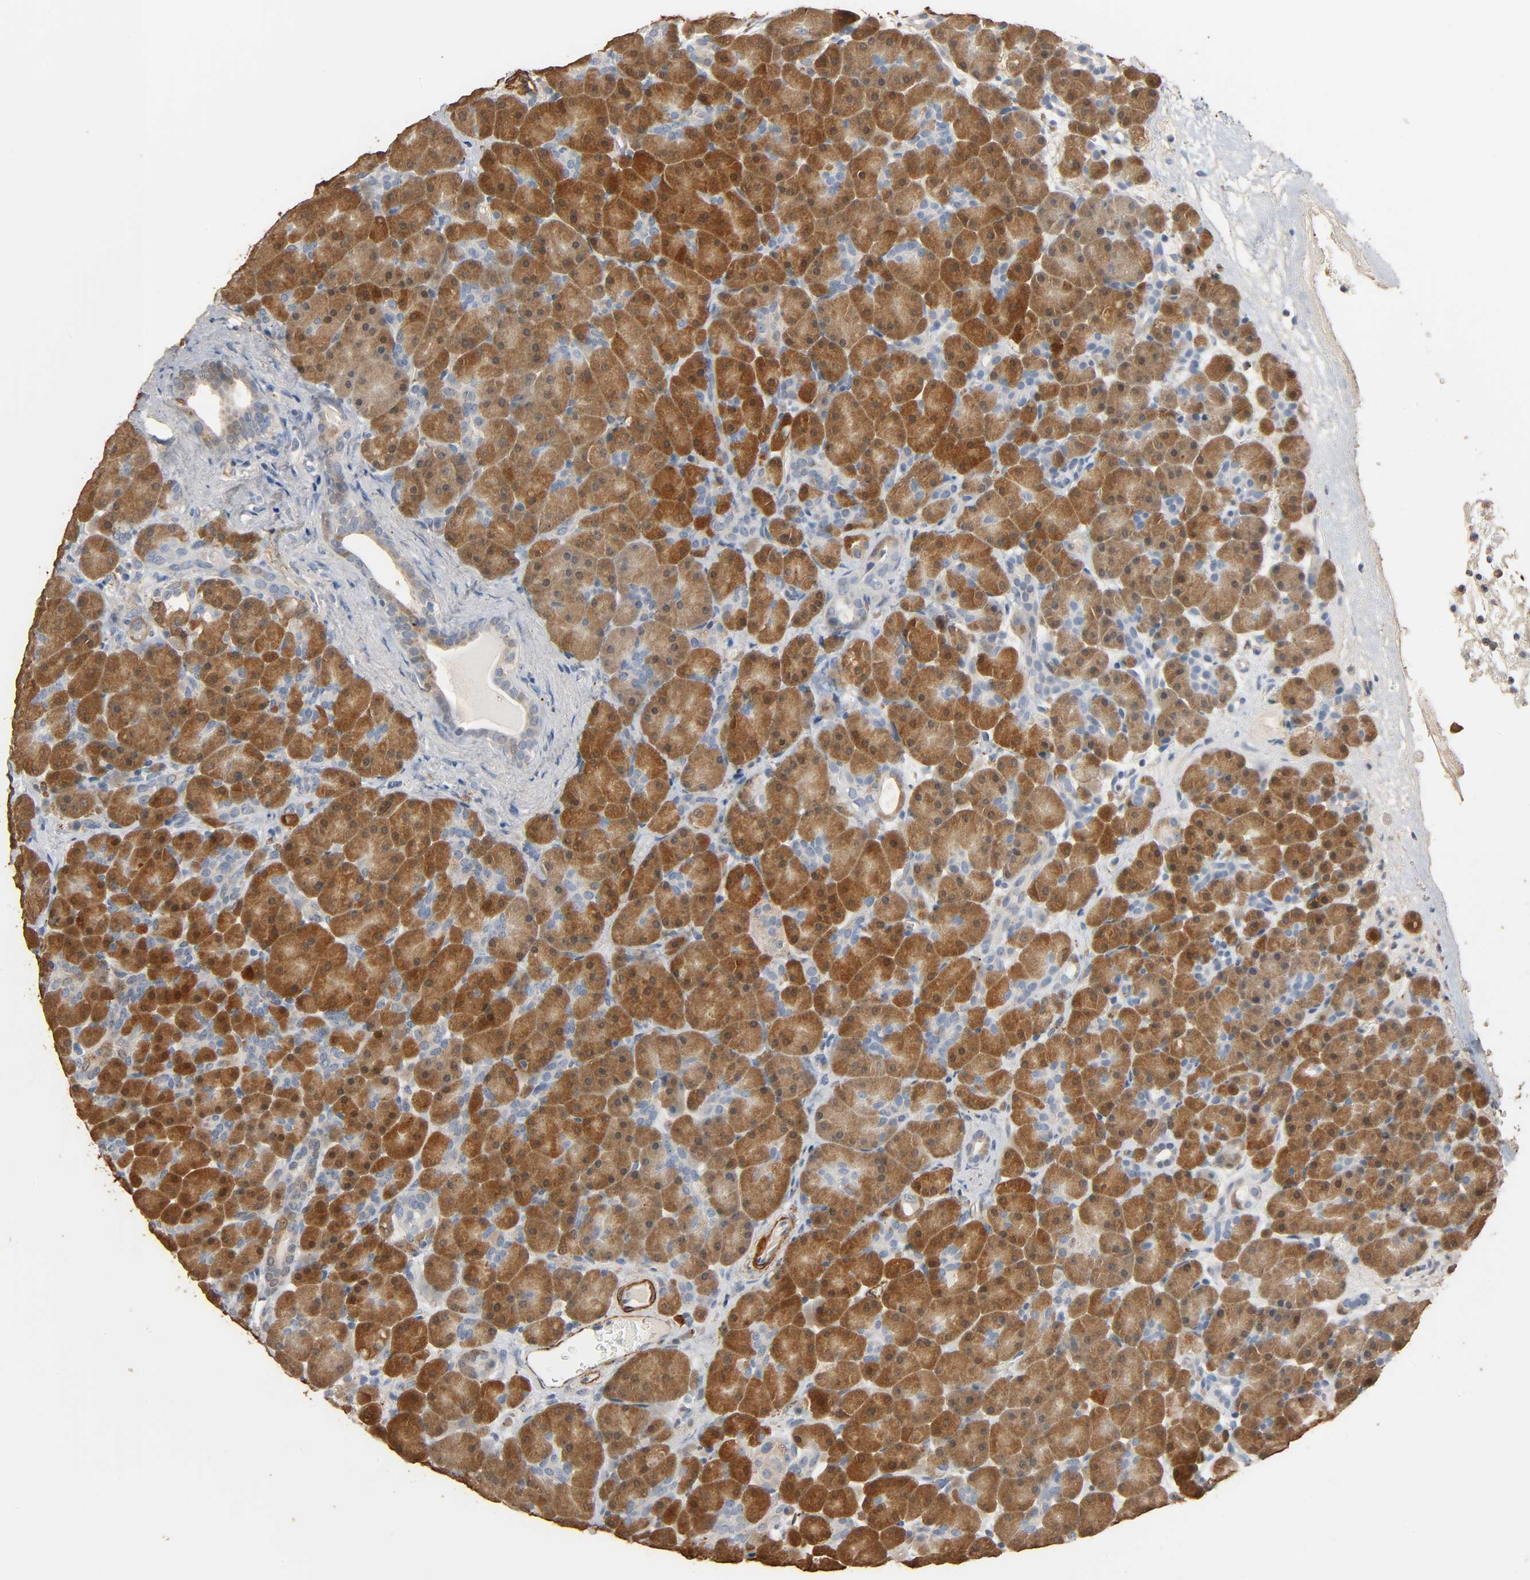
{"staining": {"intensity": "moderate", "quantity": ">75%", "location": "cytoplasmic/membranous,nuclear"}, "tissue": "pancreas", "cell_type": "Exocrine glandular cells", "image_type": "normal", "snomed": [{"axis": "morphology", "description": "Normal tissue, NOS"}, {"axis": "topography", "description": "Pancreas"}], "caption": "Pancreas stained for a protein exhibits moderate cytoplasmic/membranous,nuclear positivity in exocrine glandular cells. (IHC, brightfield microscopy, high magnification).", "gene": "GSTA1", "patient": {"sex": "male", "age": 66}}